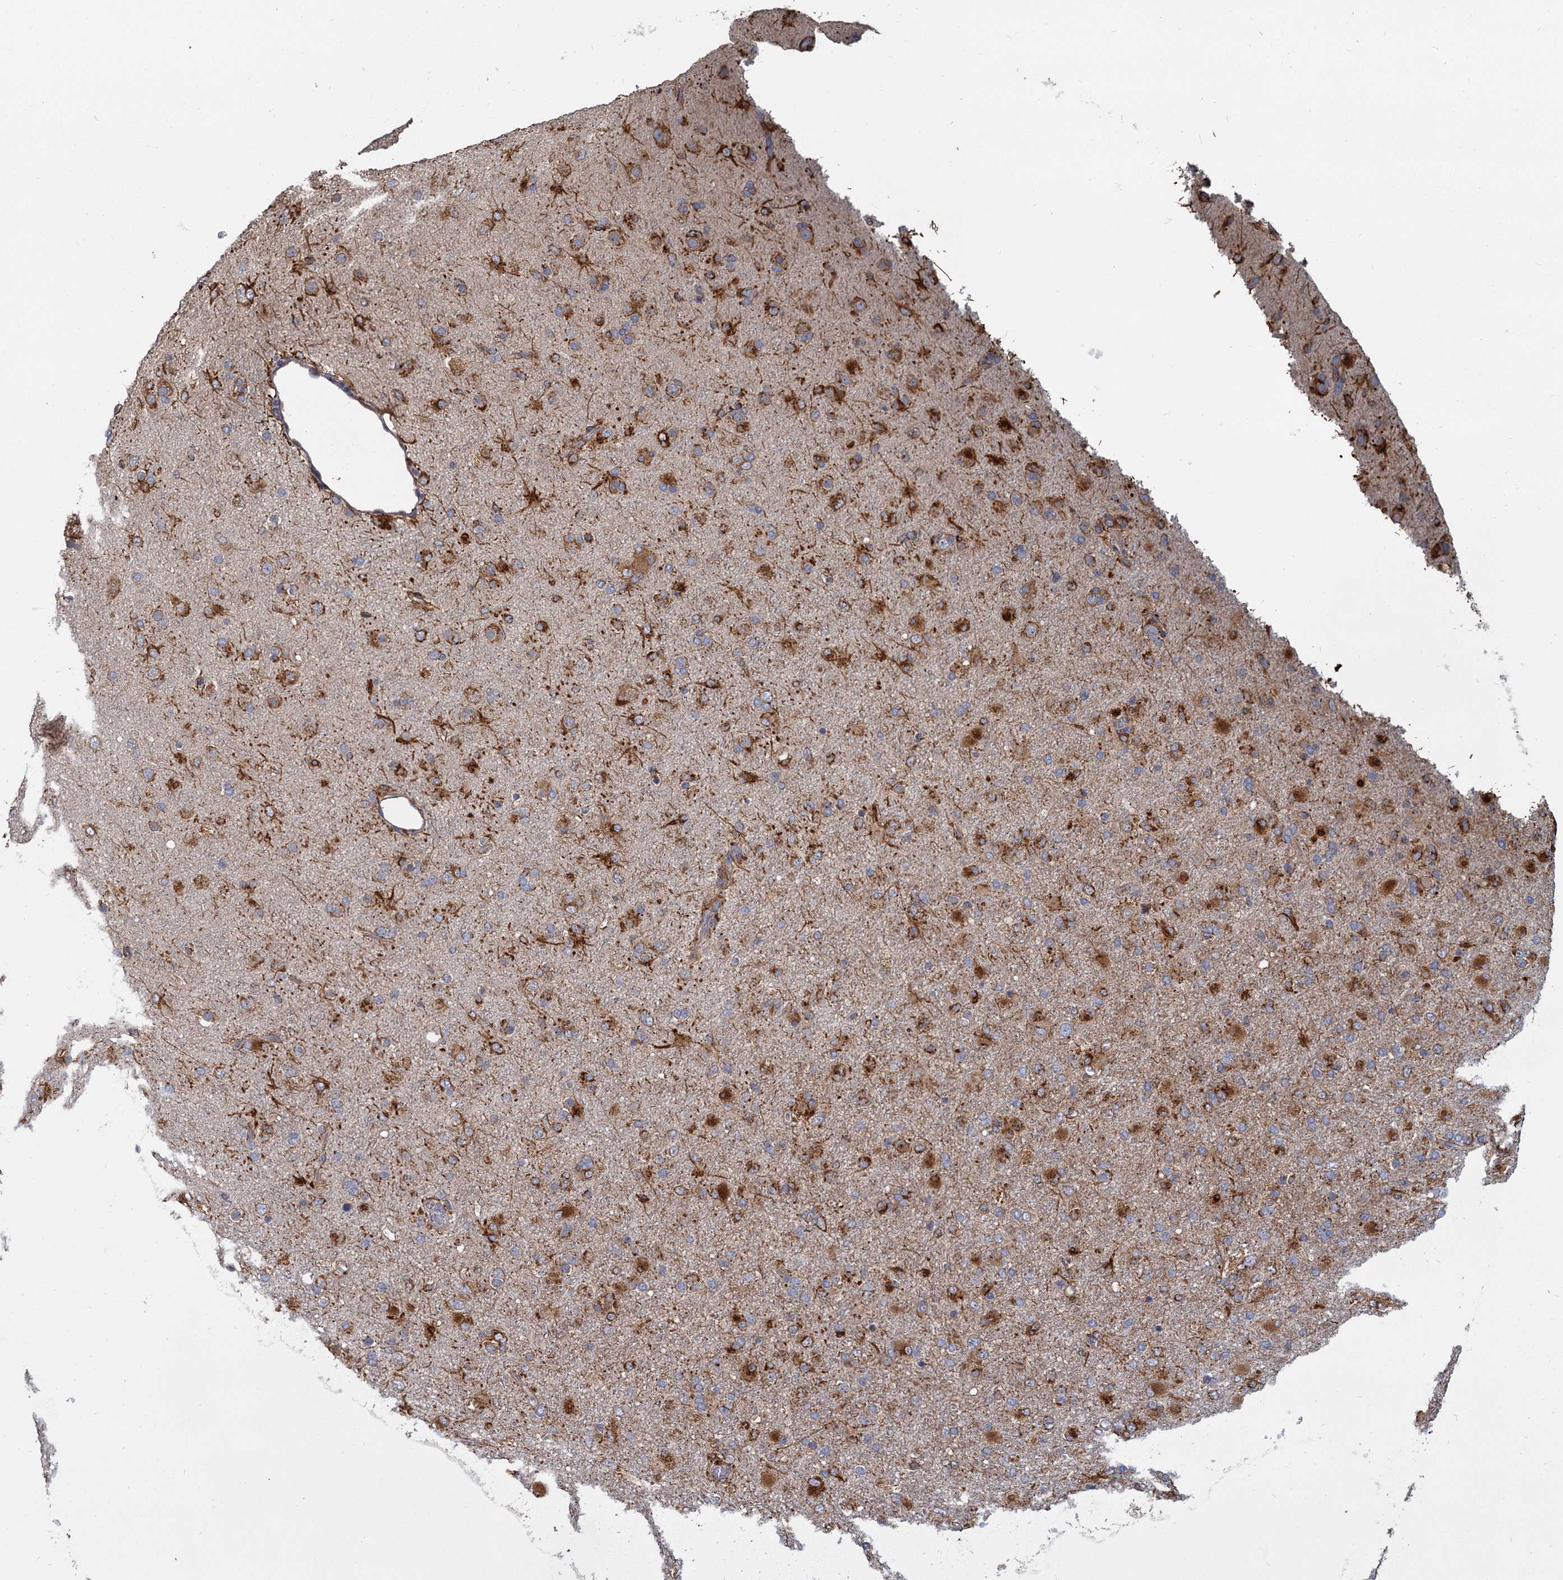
{"staining": {"intensity": "moderate", "quantity": "25%-75%", "location": "cytoplasmic/membranous"}, "tissue": "glioma", "cell_type": "Tumor cells", "image_type": "cancer", "snomed": [{"axis": "morphology", "description": "Glioma, malignant, Low grade"}, {"axis": "topography", "description": "Brain"}], "caption": "The immunohistochemical stain shows moderate cytoplasmic/membranous positivity in tumor cells of glioma tissue.", "gene": "LRRC51", "patient": {"sex": "male", "age": 65}}